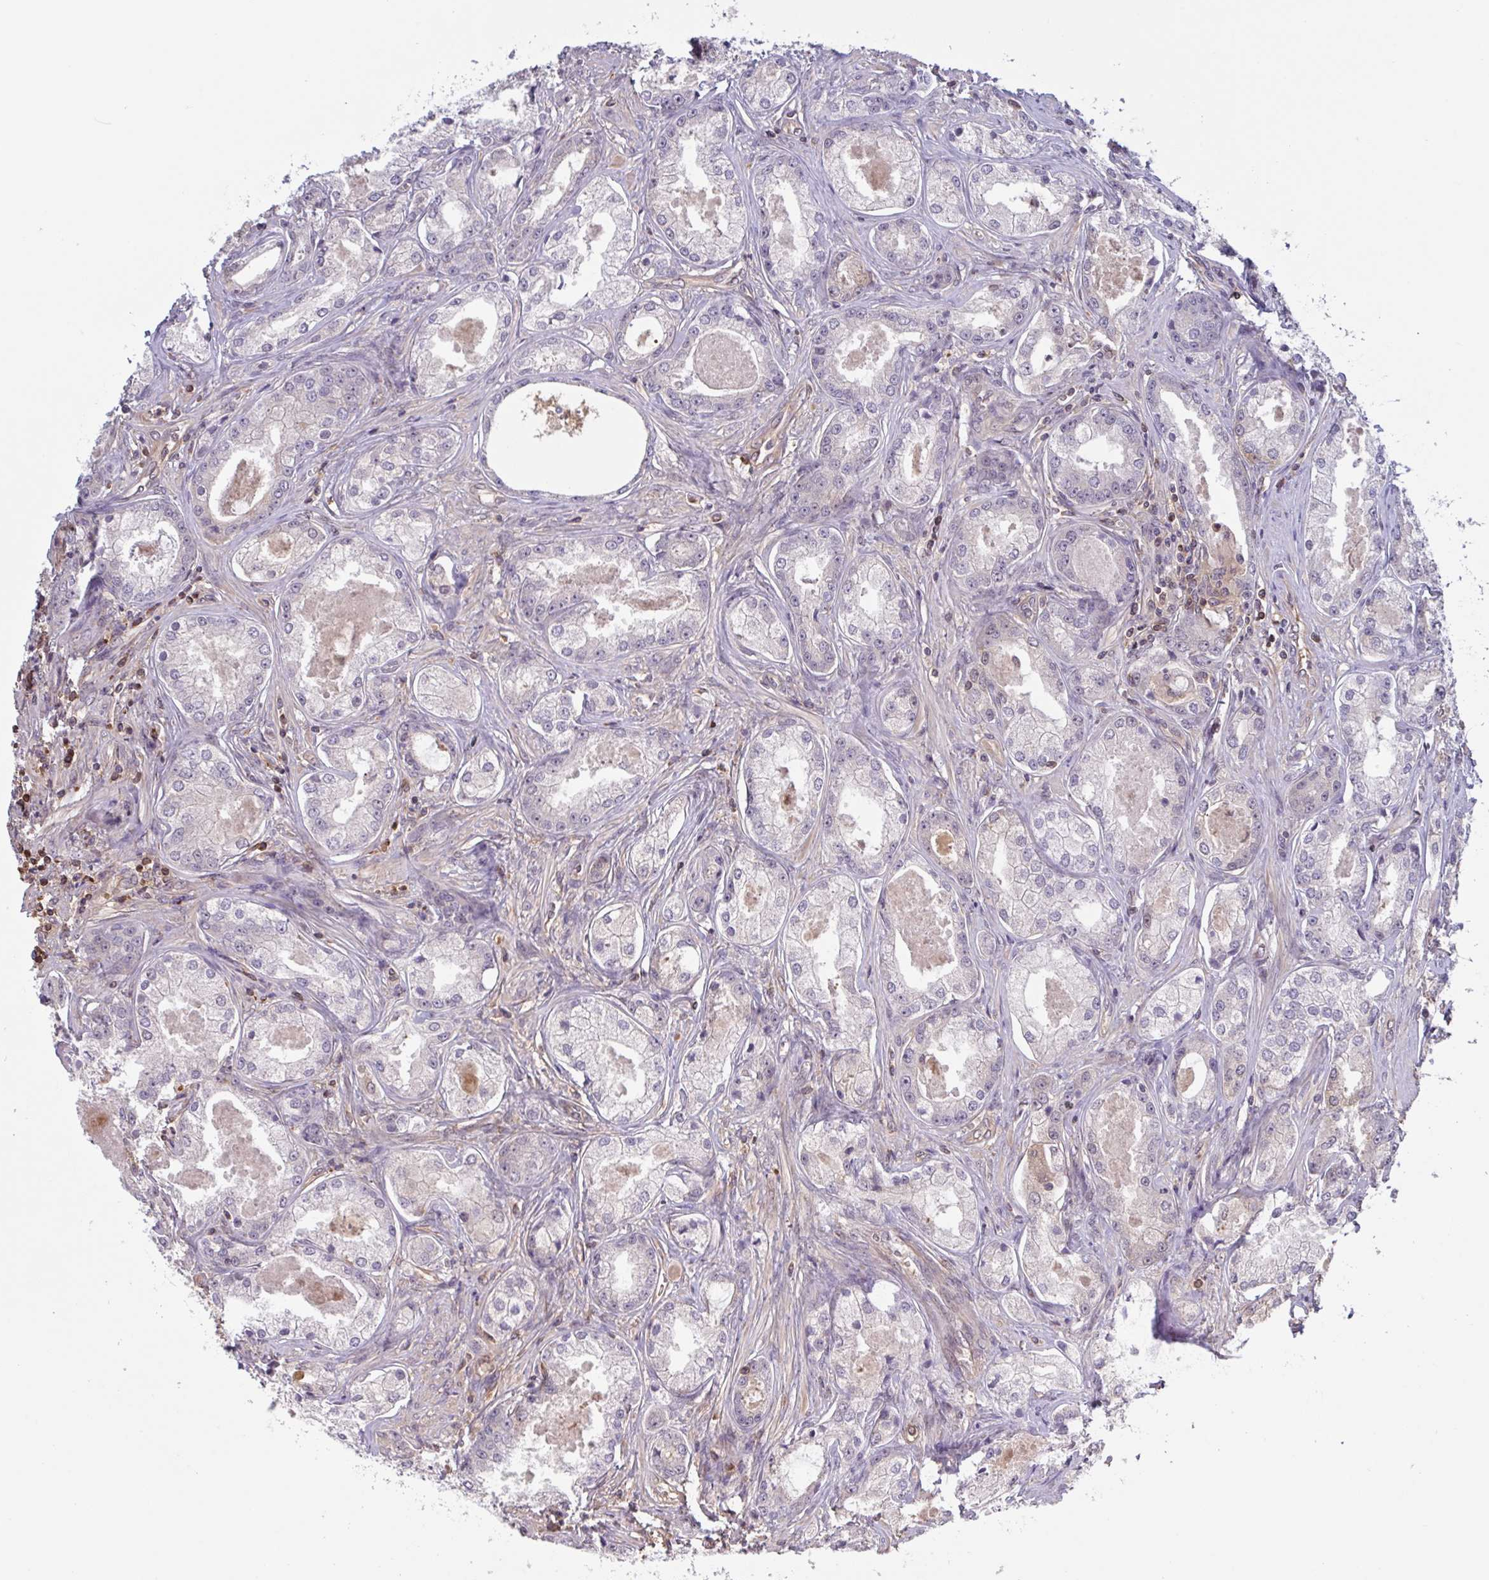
{"staining": {"intensity": "negative", "quantity": "none", "location": "none"}, "tissue": "prostate cancer", "cell_type": "Tumor cells", "image_type": "cancer", "snomed": [{"axis": "morphology", "description": "Adenocarcinoma, Low grade"}, {"axis": "topography", "description": "Prostate"}], "caption": "Protein analysis of low-grade adenocarcinoma (prostate) shows no significant positivity in tumor cells.", "gene": "OTOP2", "patient": {"sex": "male", "age": 68}}